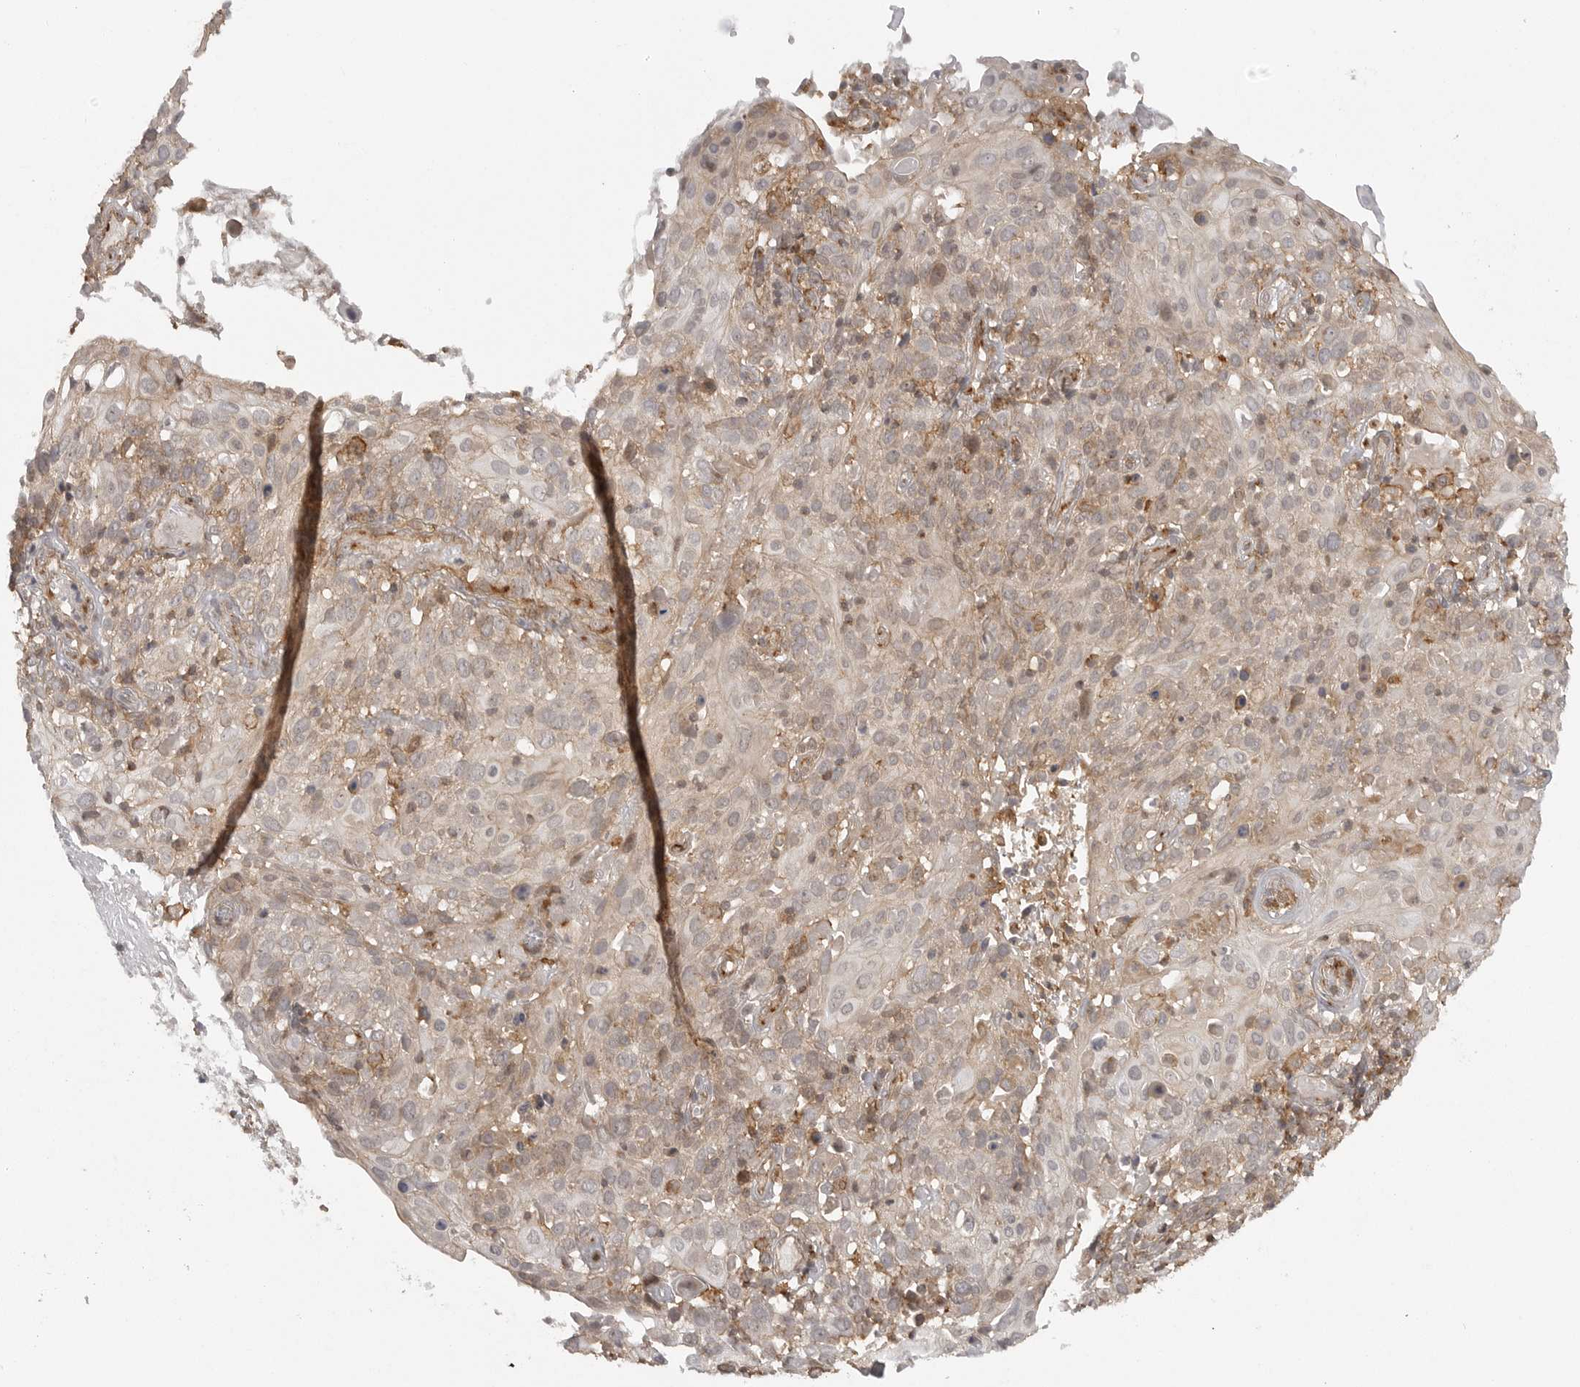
{"staining": {"intensity": "weak", "quantity": "25%-75%", "location": "cytoplasmic/membranous"}, "tissue": "cervical cancer", "cell_type": "Tumor cells", "image_type": "cancer", "snomed": [{"axis": "morphology", "description": "Squamous cell carcinoma, NOS"}, {"axis": "topography", "description": "Cervix"}], "caption": "Immunohistochemical staining of cervical cancer displays low levels of weak cytoplasmic/membranous protein staining in about 25%-75% of tumor cells.", "gene": "FAT3", "patient": {"sex": "female", "age": 74}}